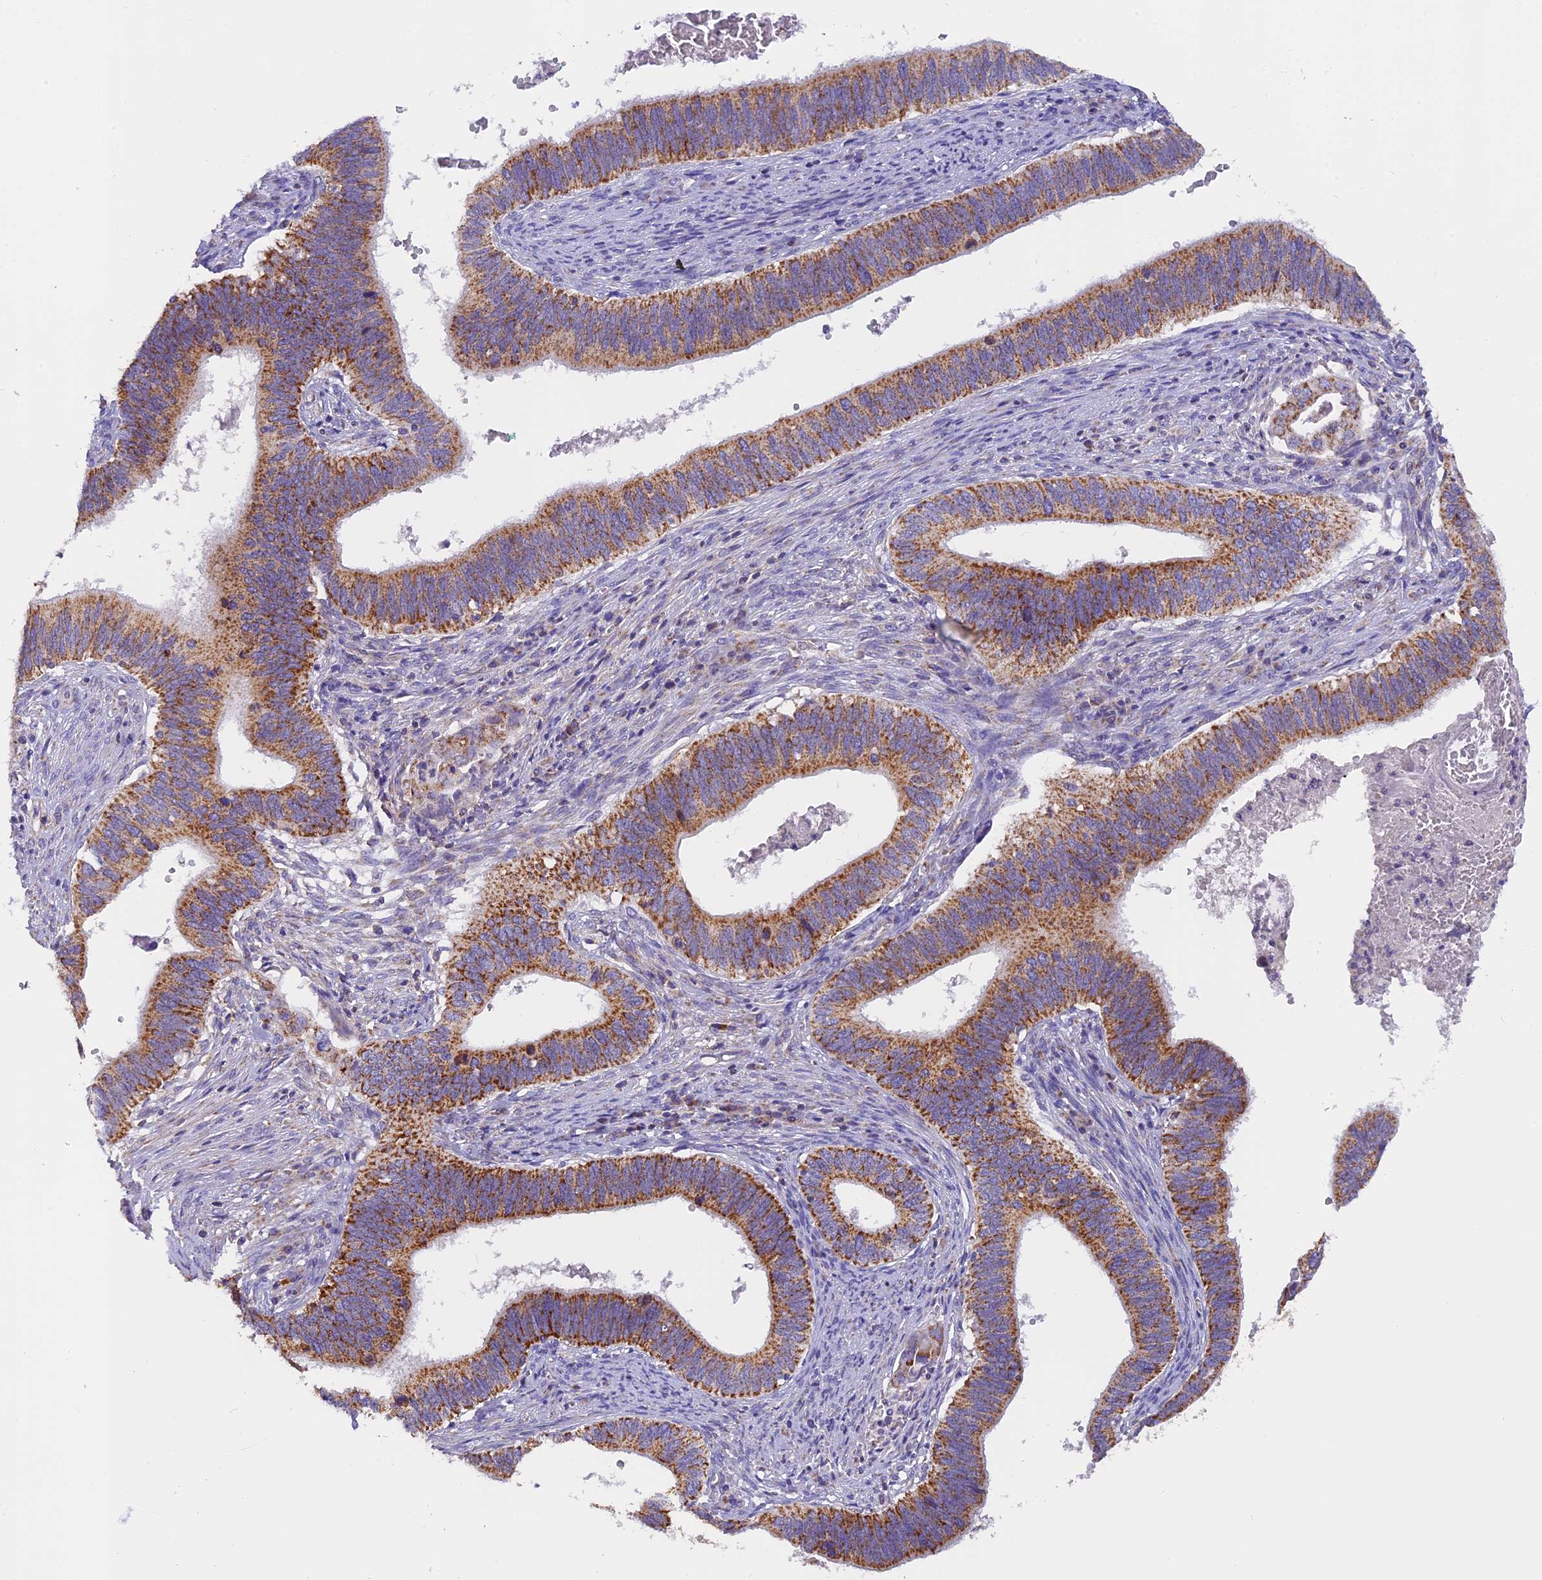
{"staining": {"intensity": "moderate", "quantity": ">75%", "location": "cytoplasmic/membranous"}, "tissue": "cervical cancer", "cell_type": "Tumor cells", "image_type": "cancer", "snomed": [{"axis": "morphology", "description": "Adenocarcinoma, NOS"}, {"axis": "topography", "description": "Cervix"}], "caption": "IHC image of human adenocarcinoma (cervical) stained for a protein (brown), which displays medium levels of moderate cytoplasmic/membranous expression in approximately >75% of tumor cells.", "gene": "MGME1", "patient": {"sex": "female", "age": 42}}